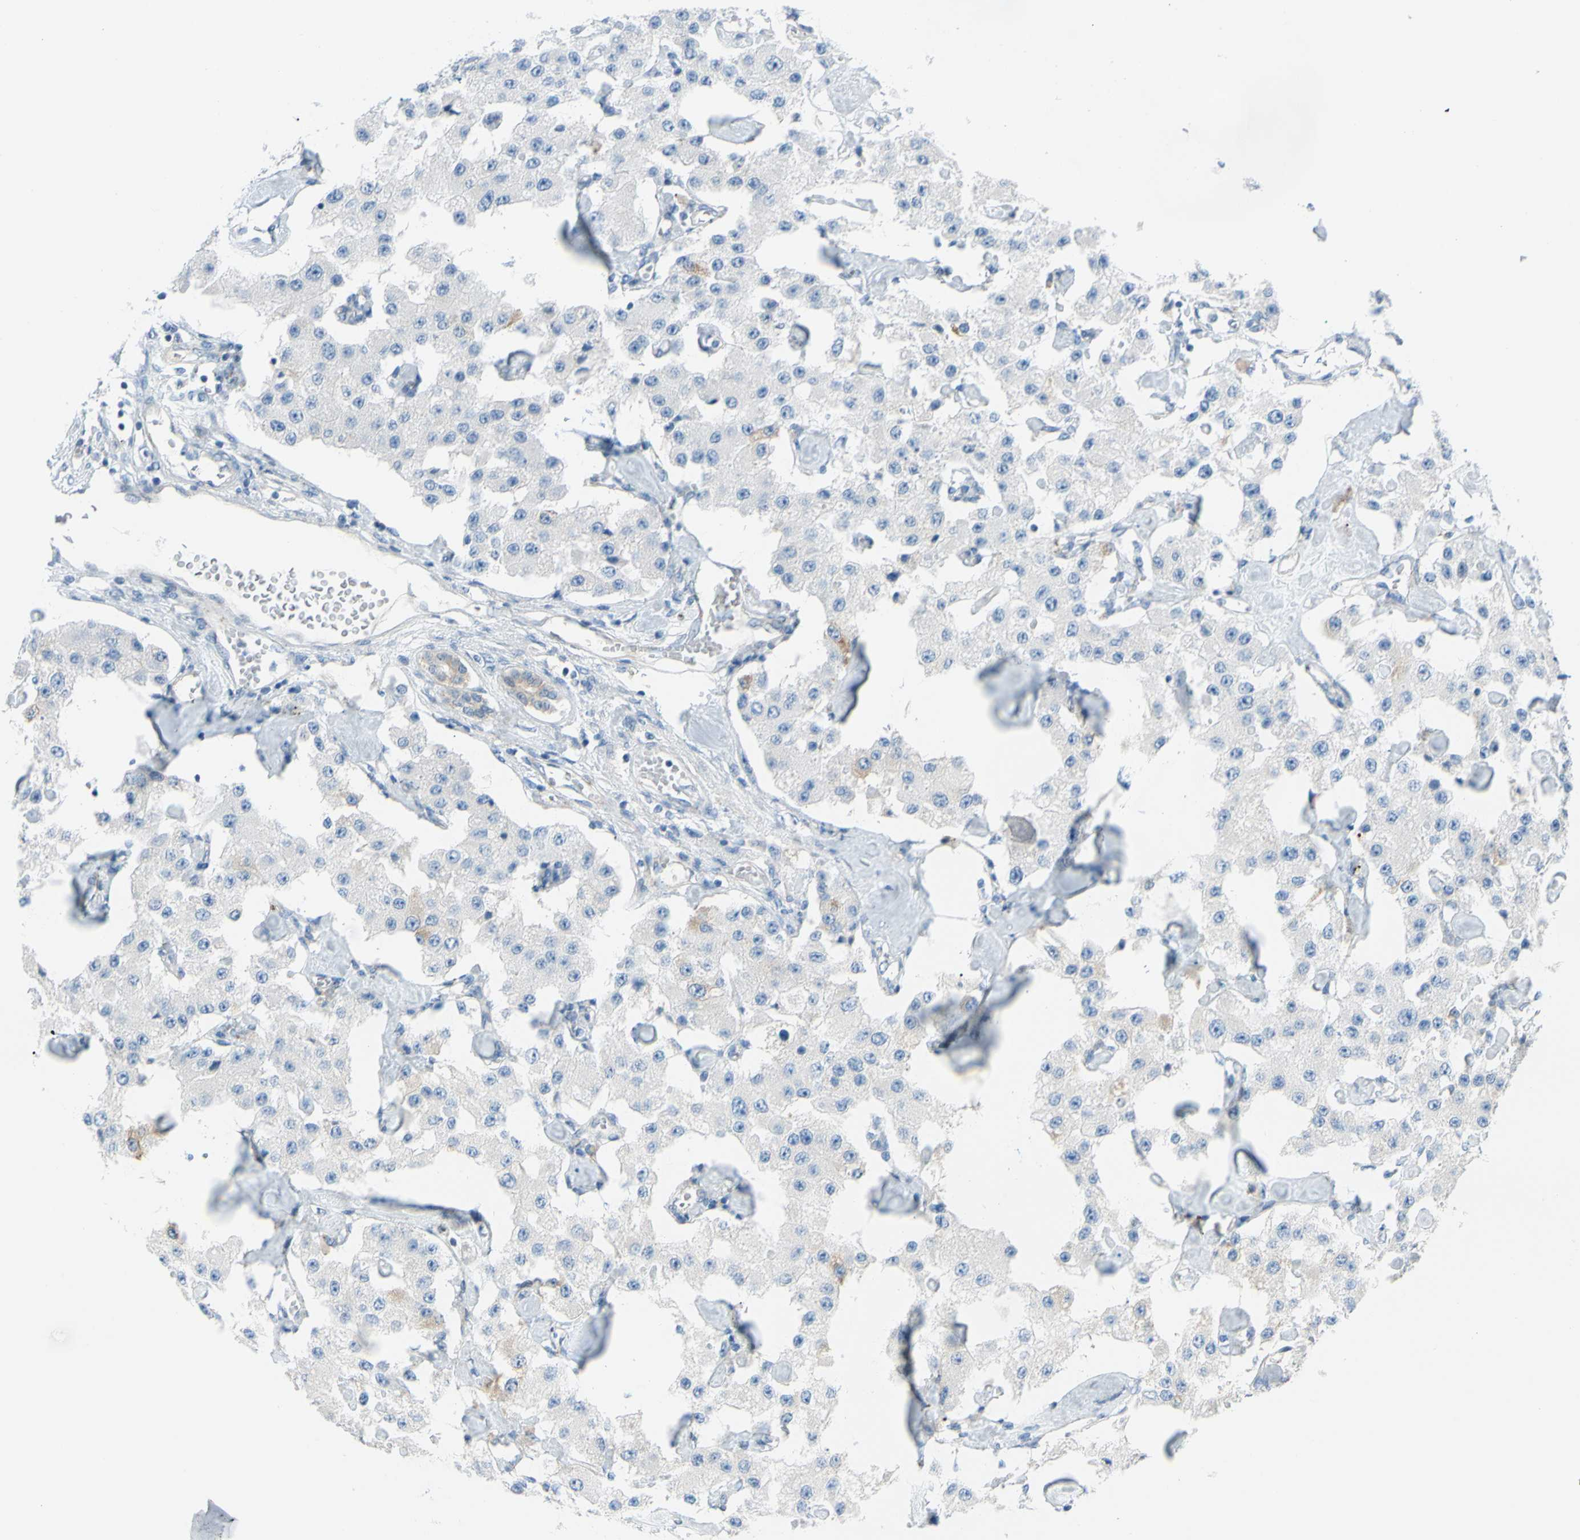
{"staining": {"intensity": "negative", "quantity": "none", "location": "none"}, "tissue": "carcinoid", "cell_type": "Tumor cells", "image_type": "cancer", "snomed": [{"axis": "morphology", "description": "Carcinoid, malignant, NOS"}, {"axis": "topography", "description": "Pancreas"}], "caption": "An immunohistochemistry histopathology image of malignant carcinoid is shown. There is no staining in tumor cells of malignant carcinoid. Brightfield microscopy of immunohistochemistry (IHC) stained with DAB (brown) and hematoxylin (blue), captured at high magnification.", "gene": "FRMD4B", "patient": {"sex": "male", "age": 41}}